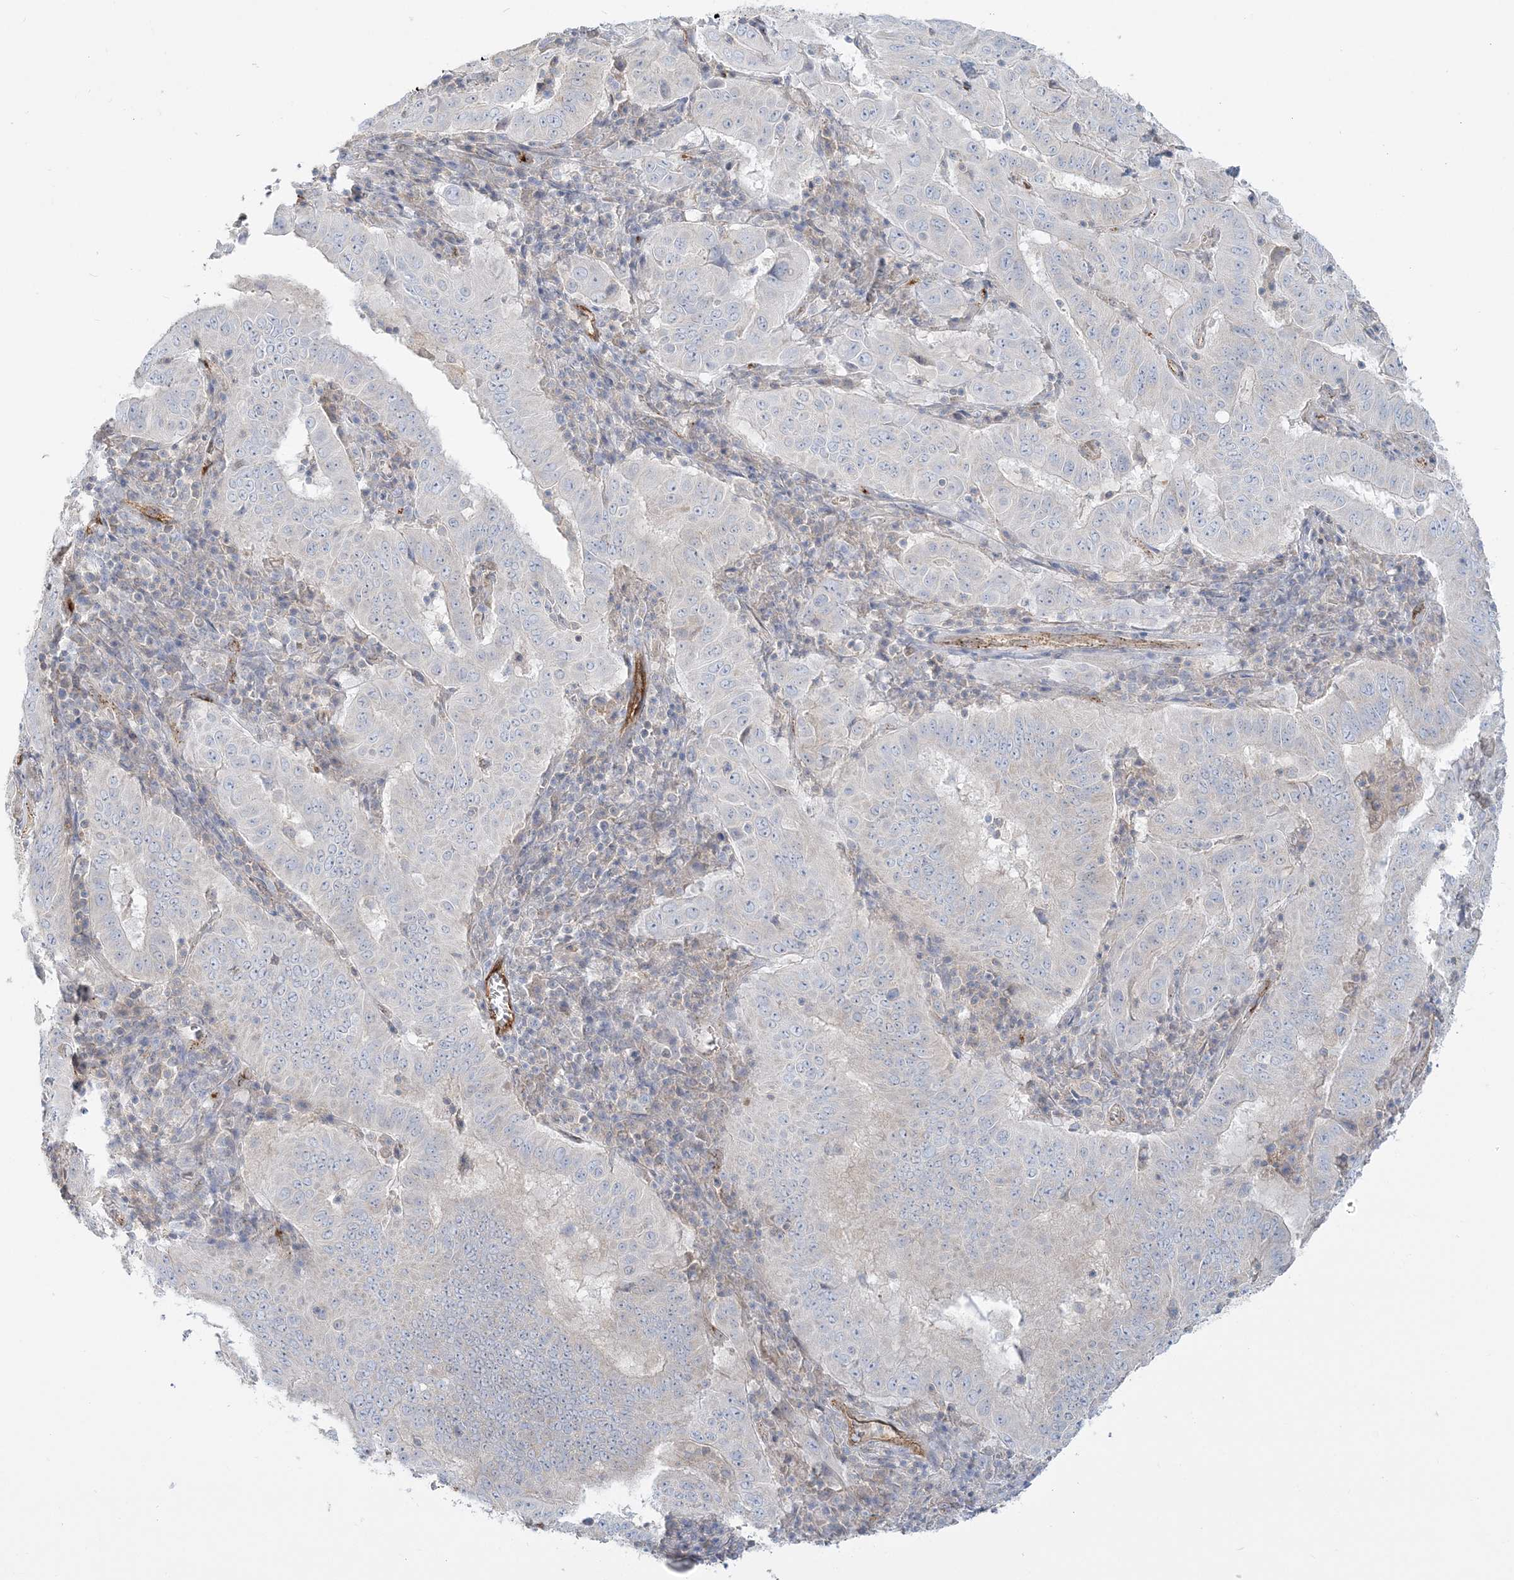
{"staining": {"intensity": "negative", "quantity": "none", "location": "none"}, "tissue": "pancreatic cancer", "cell_type": "Tumor cells", "image_type": "cancer", "snomed": [{"axis": "morphology", "description": "Adenocarcinoma, NOS"}, {"axis": "topography", "description": "Pancreas"}], "caption": "Immunohistochemical staining of pancreatic cancer demonstrates no significant expression in tumor cells.", "gene": "INPP1", "patient": {"sex": "male", "age": 63}}